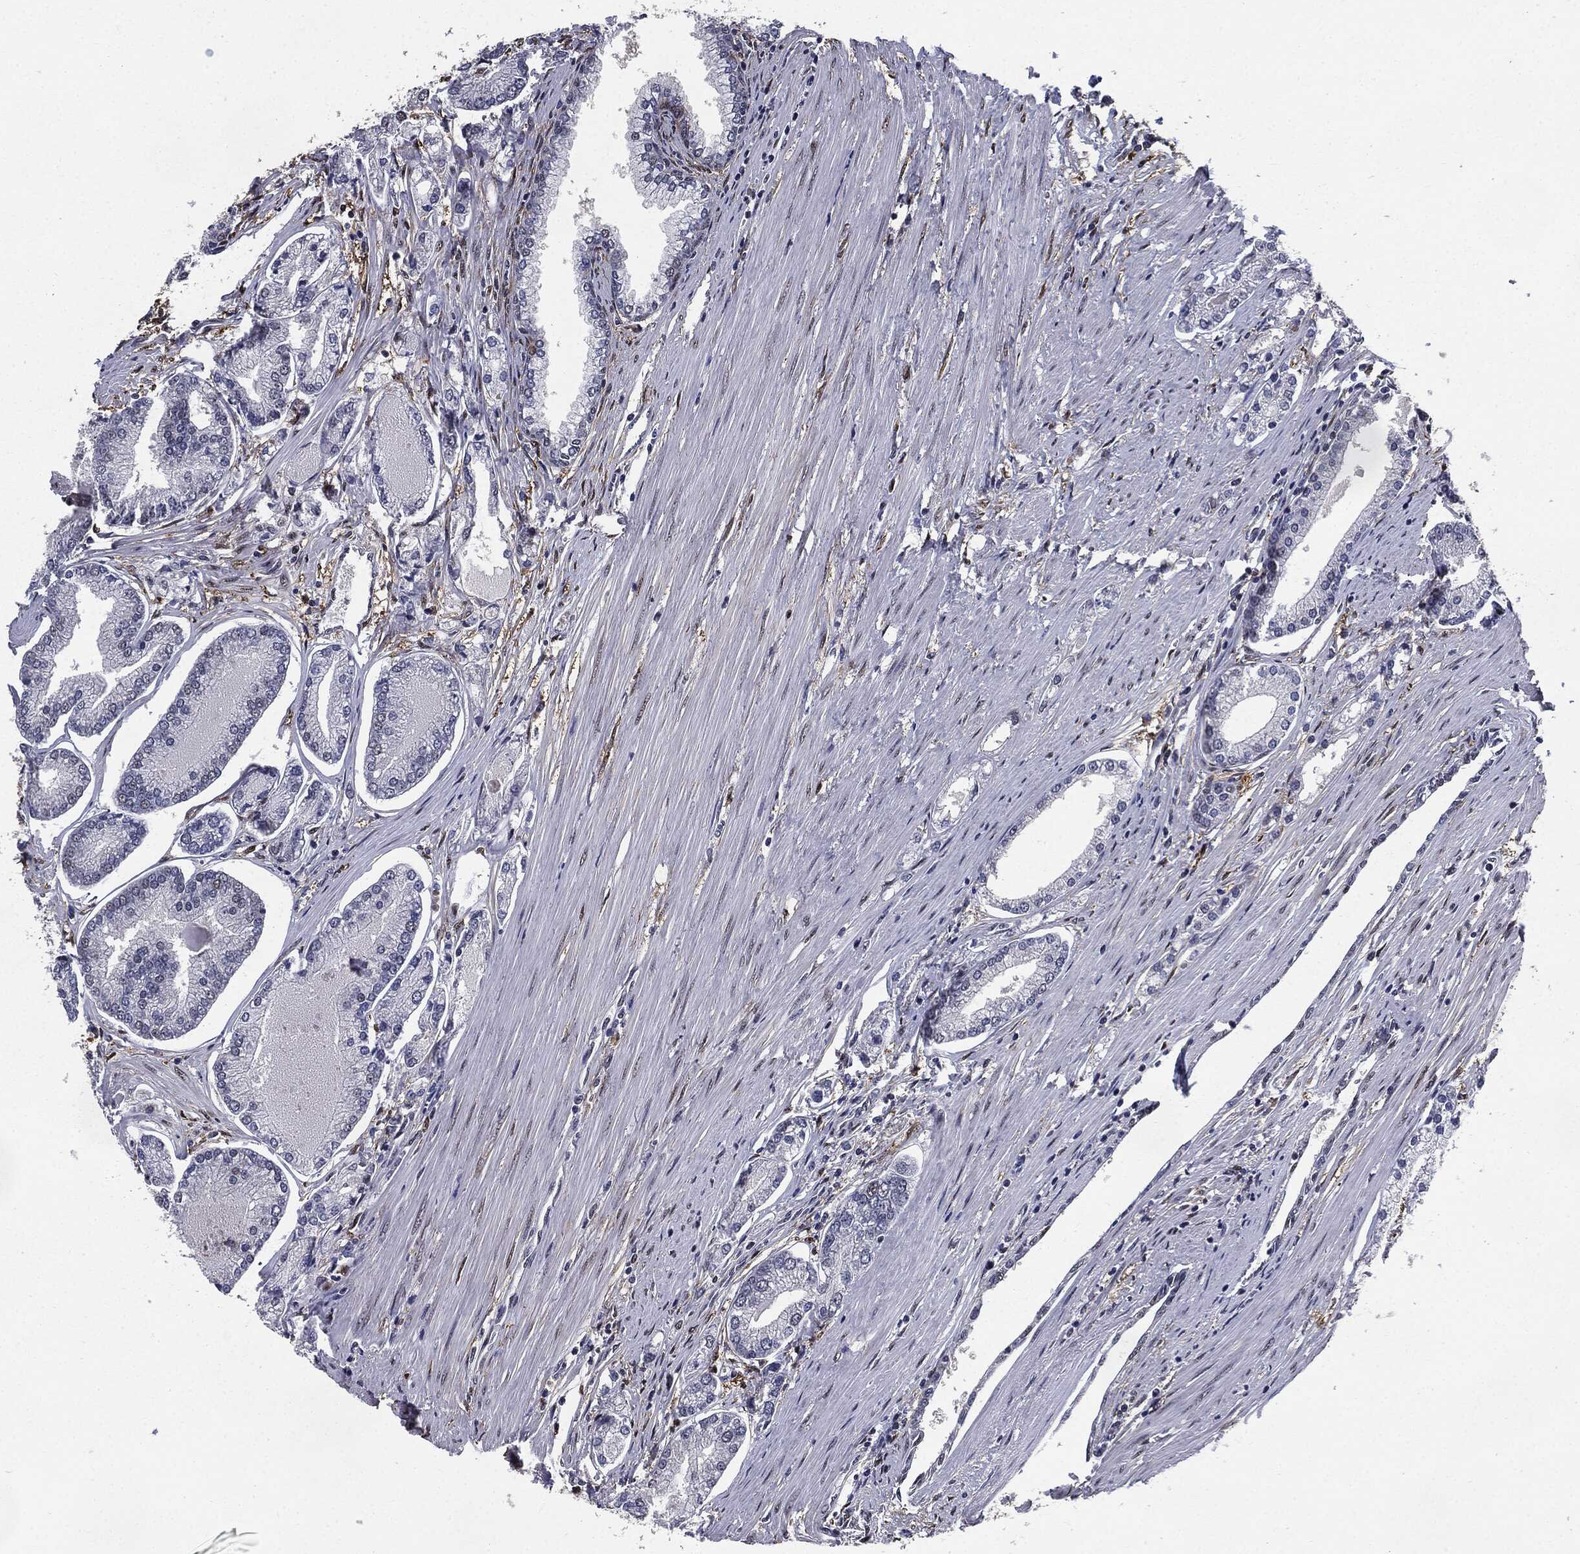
{"staining": {"intensity": "negative", "quantity": "none", "location": "none"}, "tissue": "prostate cancer", "cell_type": "Tumor cells", "image_type": "cancer", "snomed": [{"axis": "morphology", "description": "Adenocarcinoma, Low grade"}, {"axis": "topography", "description": "Prostate"}], "caption": "IHC photomicrograph of human adenocarcinoma (low-grade) (prostate) stained for a protein (brown), which reveals no staining in tumor cells. (DAB (3,3'-diaminobenzidine) immunohistochemistry (IHC), high magnification).", "gene": "JUN", "patient": {"sex": "male", "age": 72}}